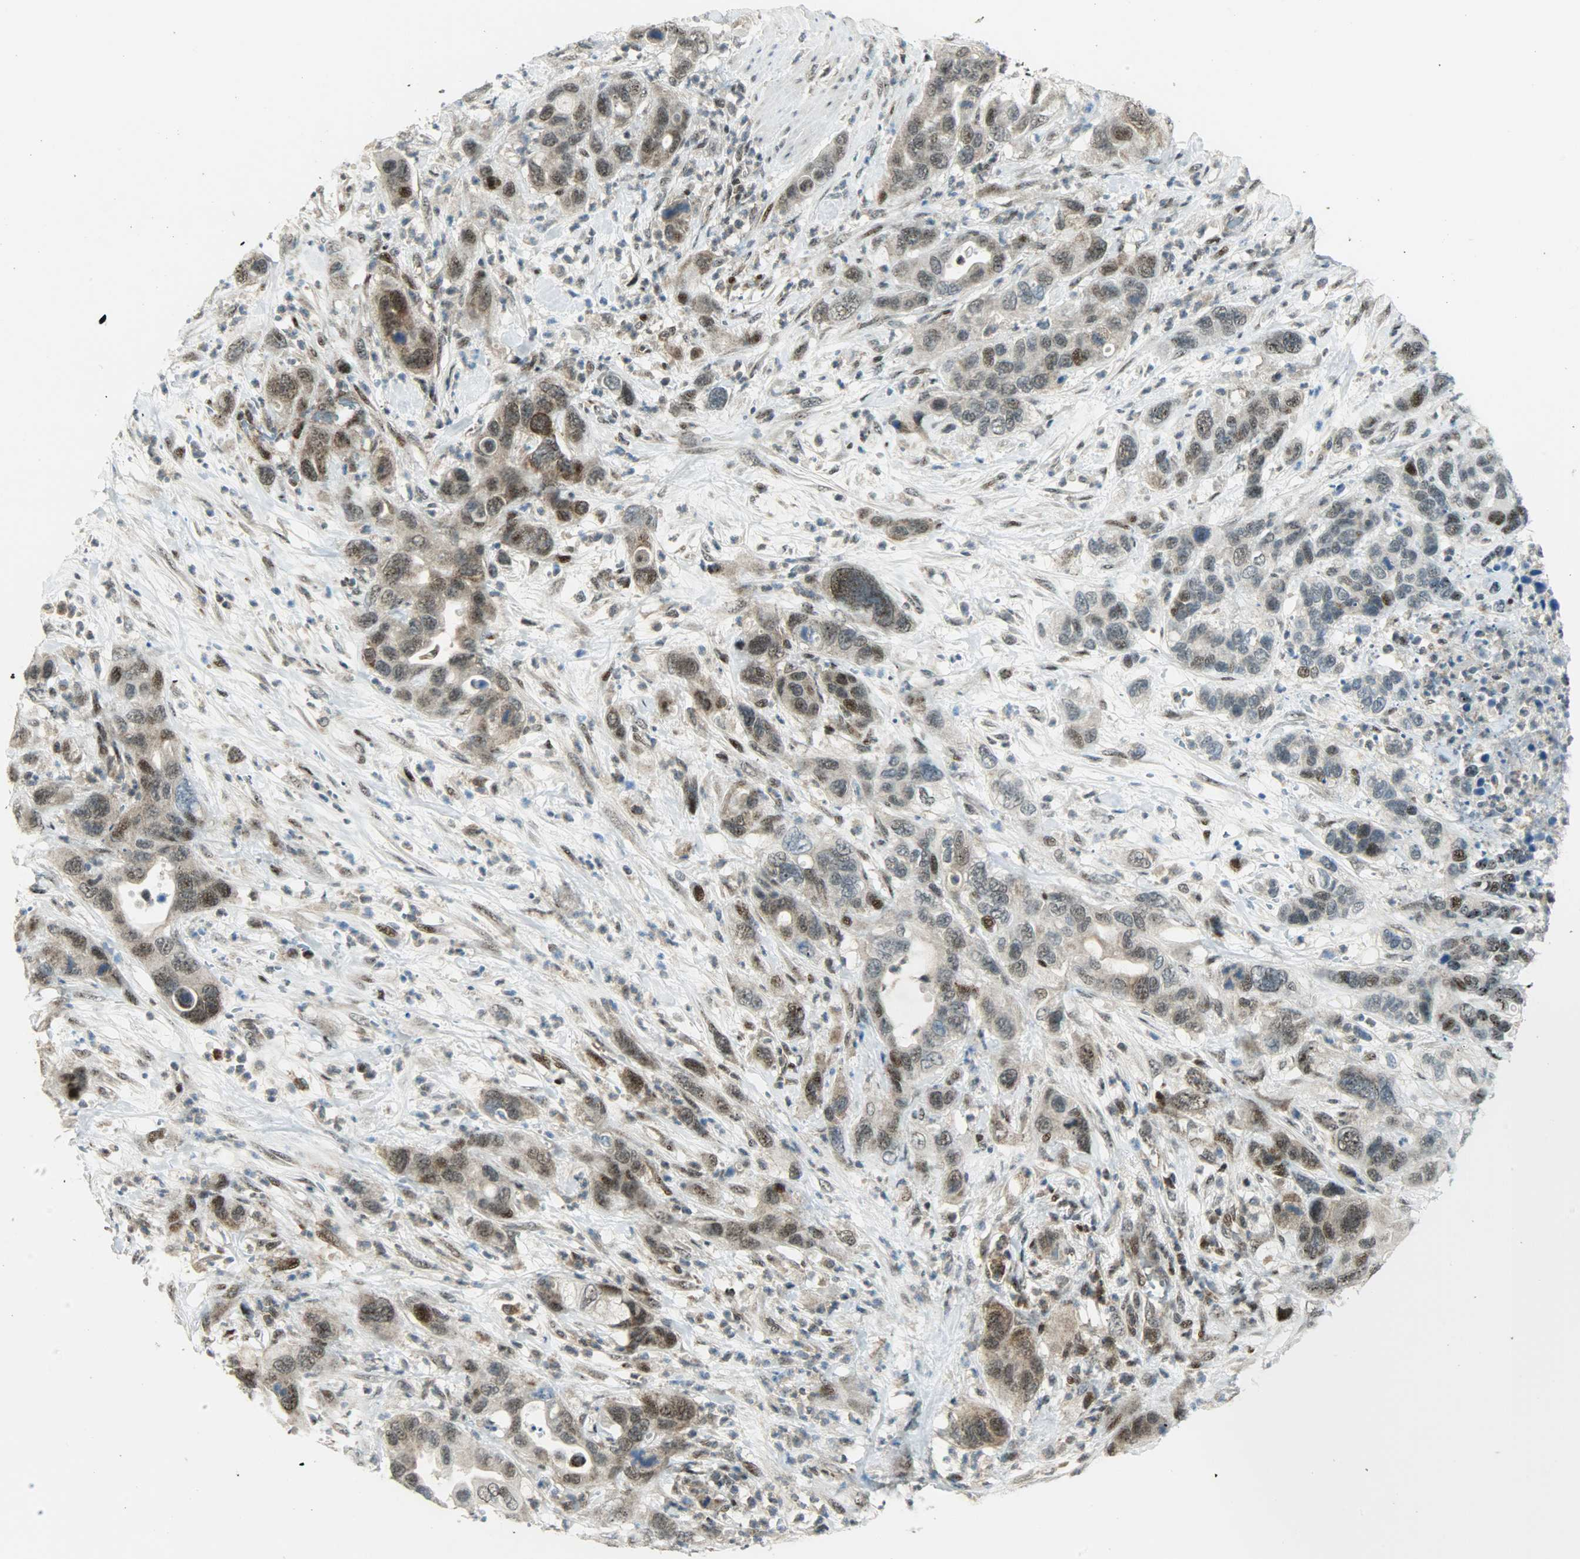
{"staining": {"intensity": "weak", "quantity": ">75%", "location": "cytoplasmic/membranous,nuclear"}, "tissue": "pancreatic cancer", "cell_type": "Tumor cells", "image_type": "cancer", "snomed": [{"axis": "morphology", "description": "Adenocarcinoma, NOS"}, {"axis": "topography", "description": "Pancreas"}], "caption": "The immunohistochemical stain highlights weak cytoplasmic/membranous and nuclear positivity in tumor cells of pancreatic cancer (adenocarcinoma) tissue.", "gene": "IL15", "patient": {"sex": "female", "age": 71}}